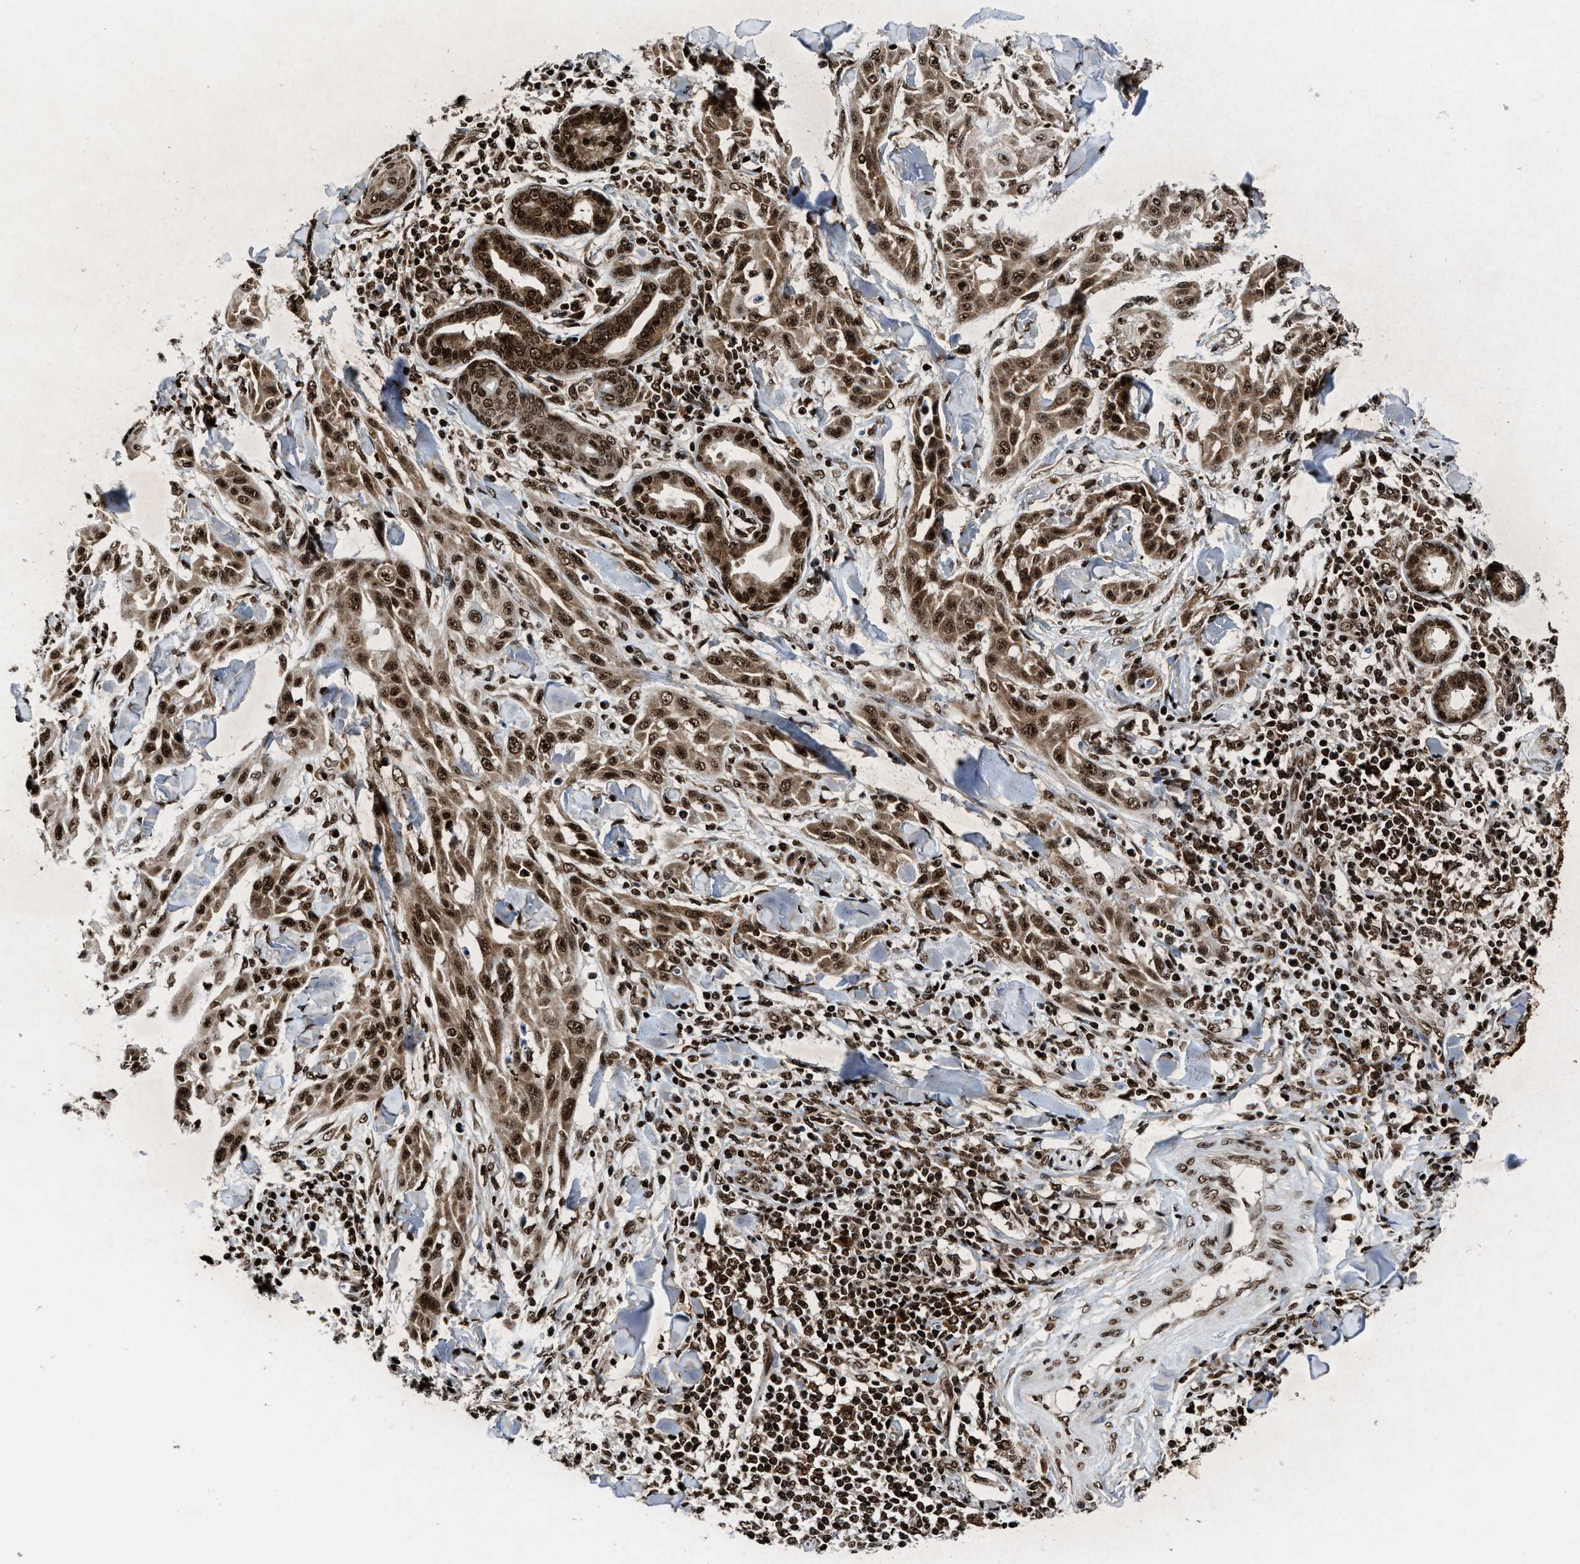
{"staining": {"intensity": "strong", "quantity": ">75%", "location": "cytoplasmic/membranous,nuclear"}, "tissue": "skin cancer", "cell_type": "Tumor cells", "image_type": "cancer", "snomed": [{"axis": "morphology", "description": "Squamous cell carcinoma, NOS"}, {"axis": "topography", "description": "Skin"}], "caption": "Protein analysis of squamous cell carcinoma (skin) tissue shows strong cytoplasmic/membranous and nuclear expression in about >75% of tumor cells.", "gene": "ALYREF", "patient": {"sex": "male", "age": 24}}